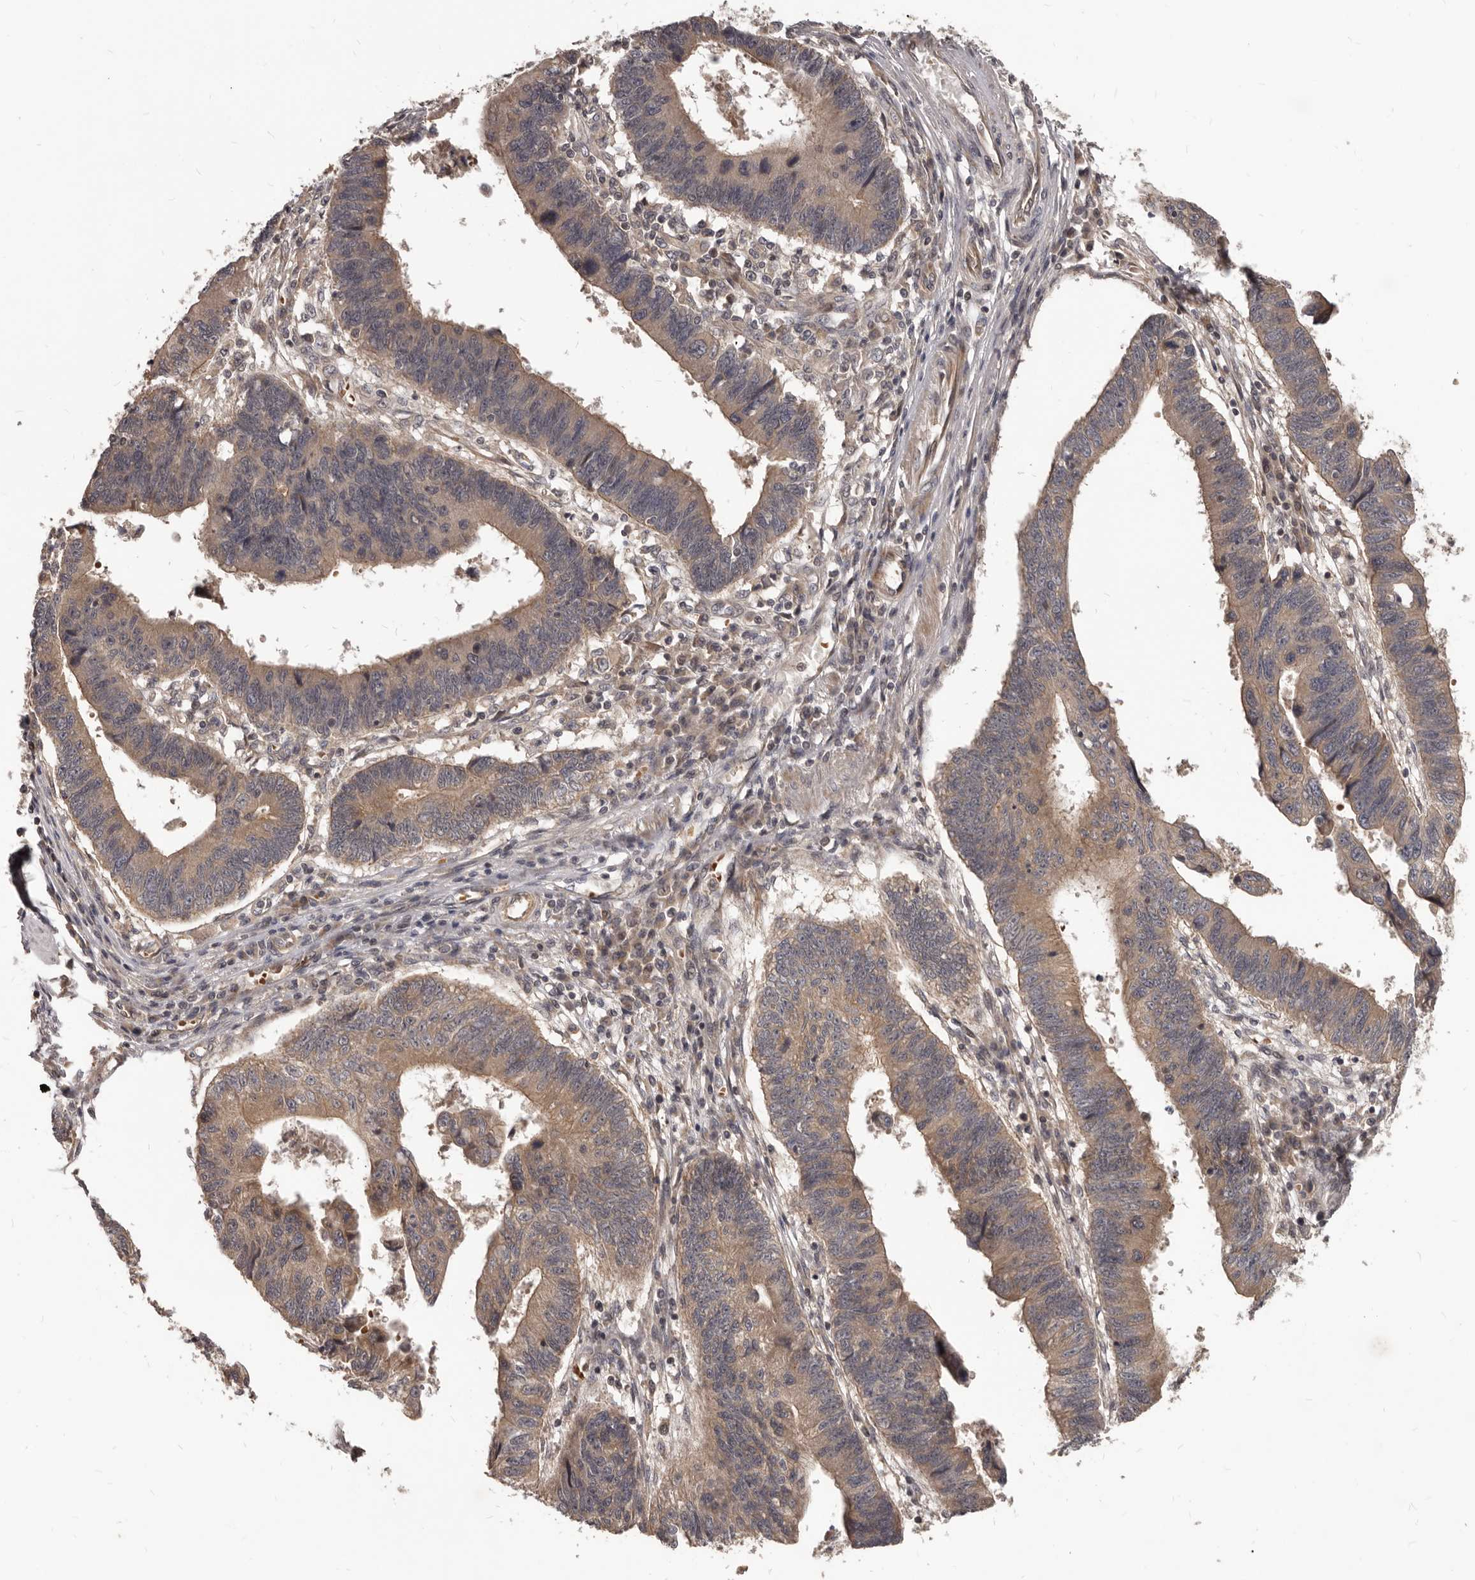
{"staining": {"intensity": "weak", "quantity": ">75%", "location": "cytoplasmic/membranous"}, "tissue": "stomach cancer", "cell_type": "Tumor cells", "image_type": "cancer", "snomed": [{"axis": "morphology", "description": "Adenocarcinoma, NOS"}, {"axis": "topography", "description": "Stomach"}], "caption": "The immunohistochemical stain shows weak cytoplasmic/membranous positivity in tumor cells of adenocarcinoma (stomach) tissue. The staining was performed using DAB, with brown indicating positive protein expression. Nuclei are stained blue with hematoxylin.", "gene": "GABPB2", "patient": {"sex": "male", "age": 59}}